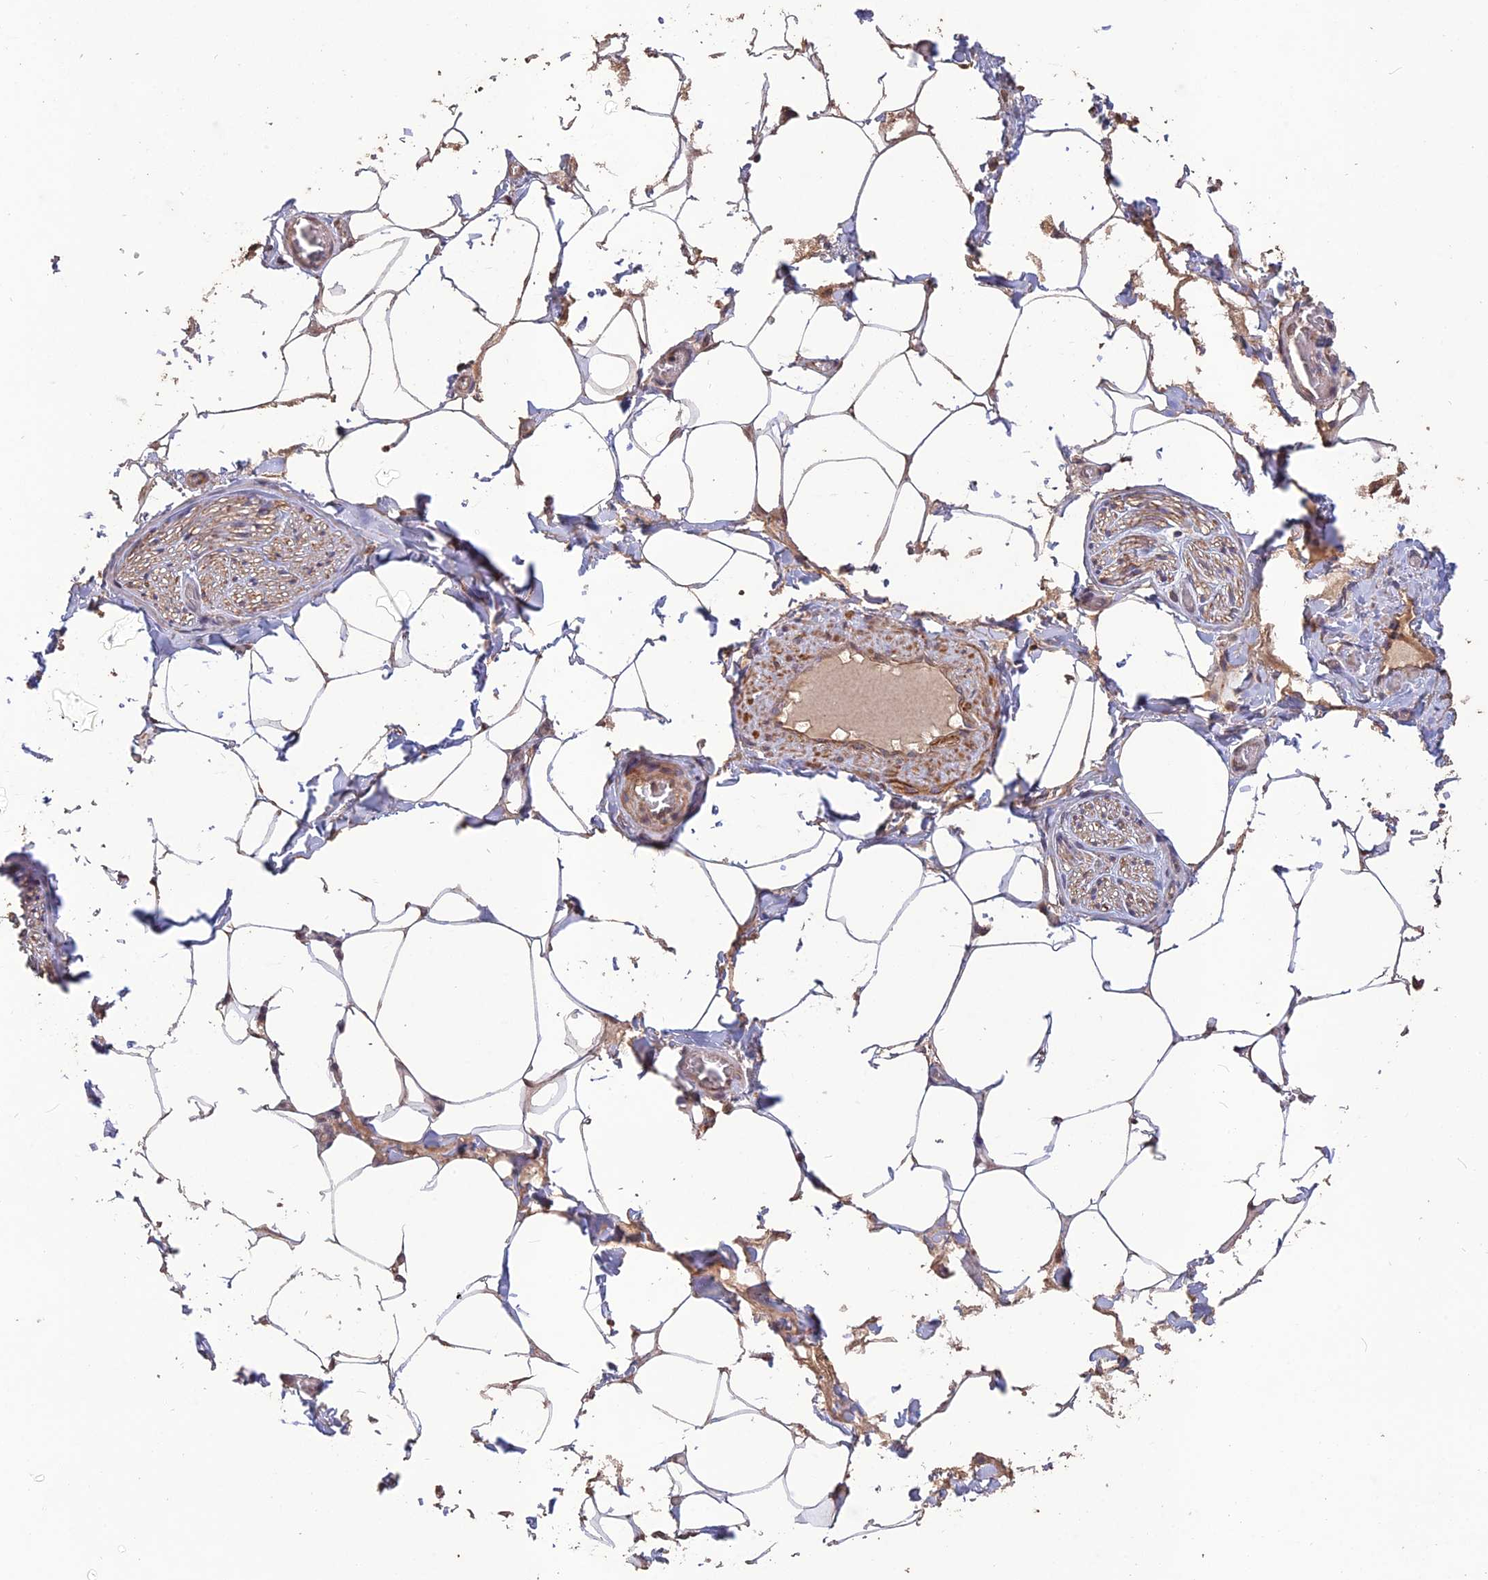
{"staining": {"intensity": "moderate", "quantity": "25%-75%", "location": "cytoplasmic/membranous"}, "tissue": "adipose tissue", "cell_type": "Adipocytes", "image_type": "normal", "snomed": [{"axis": "morphology", "description": "Normal tissue, NOS"}, {"axis": "topography", "description": "Soft tissue"}, {"axis": "topography", "description": "Adipose tissue"}, {"axis": "topography", "description": "Vascular tissue"}, {"axis": "topography", "description": "Peripheral nerve tissue"}], "caption": "Moderate cytoplasmic/membranous protein positivity is appreciated in about 25%-75% of adipocytes in adipose tissue.", "gene": "LAYN", "patient": {"sex": "male", "age": 46}}